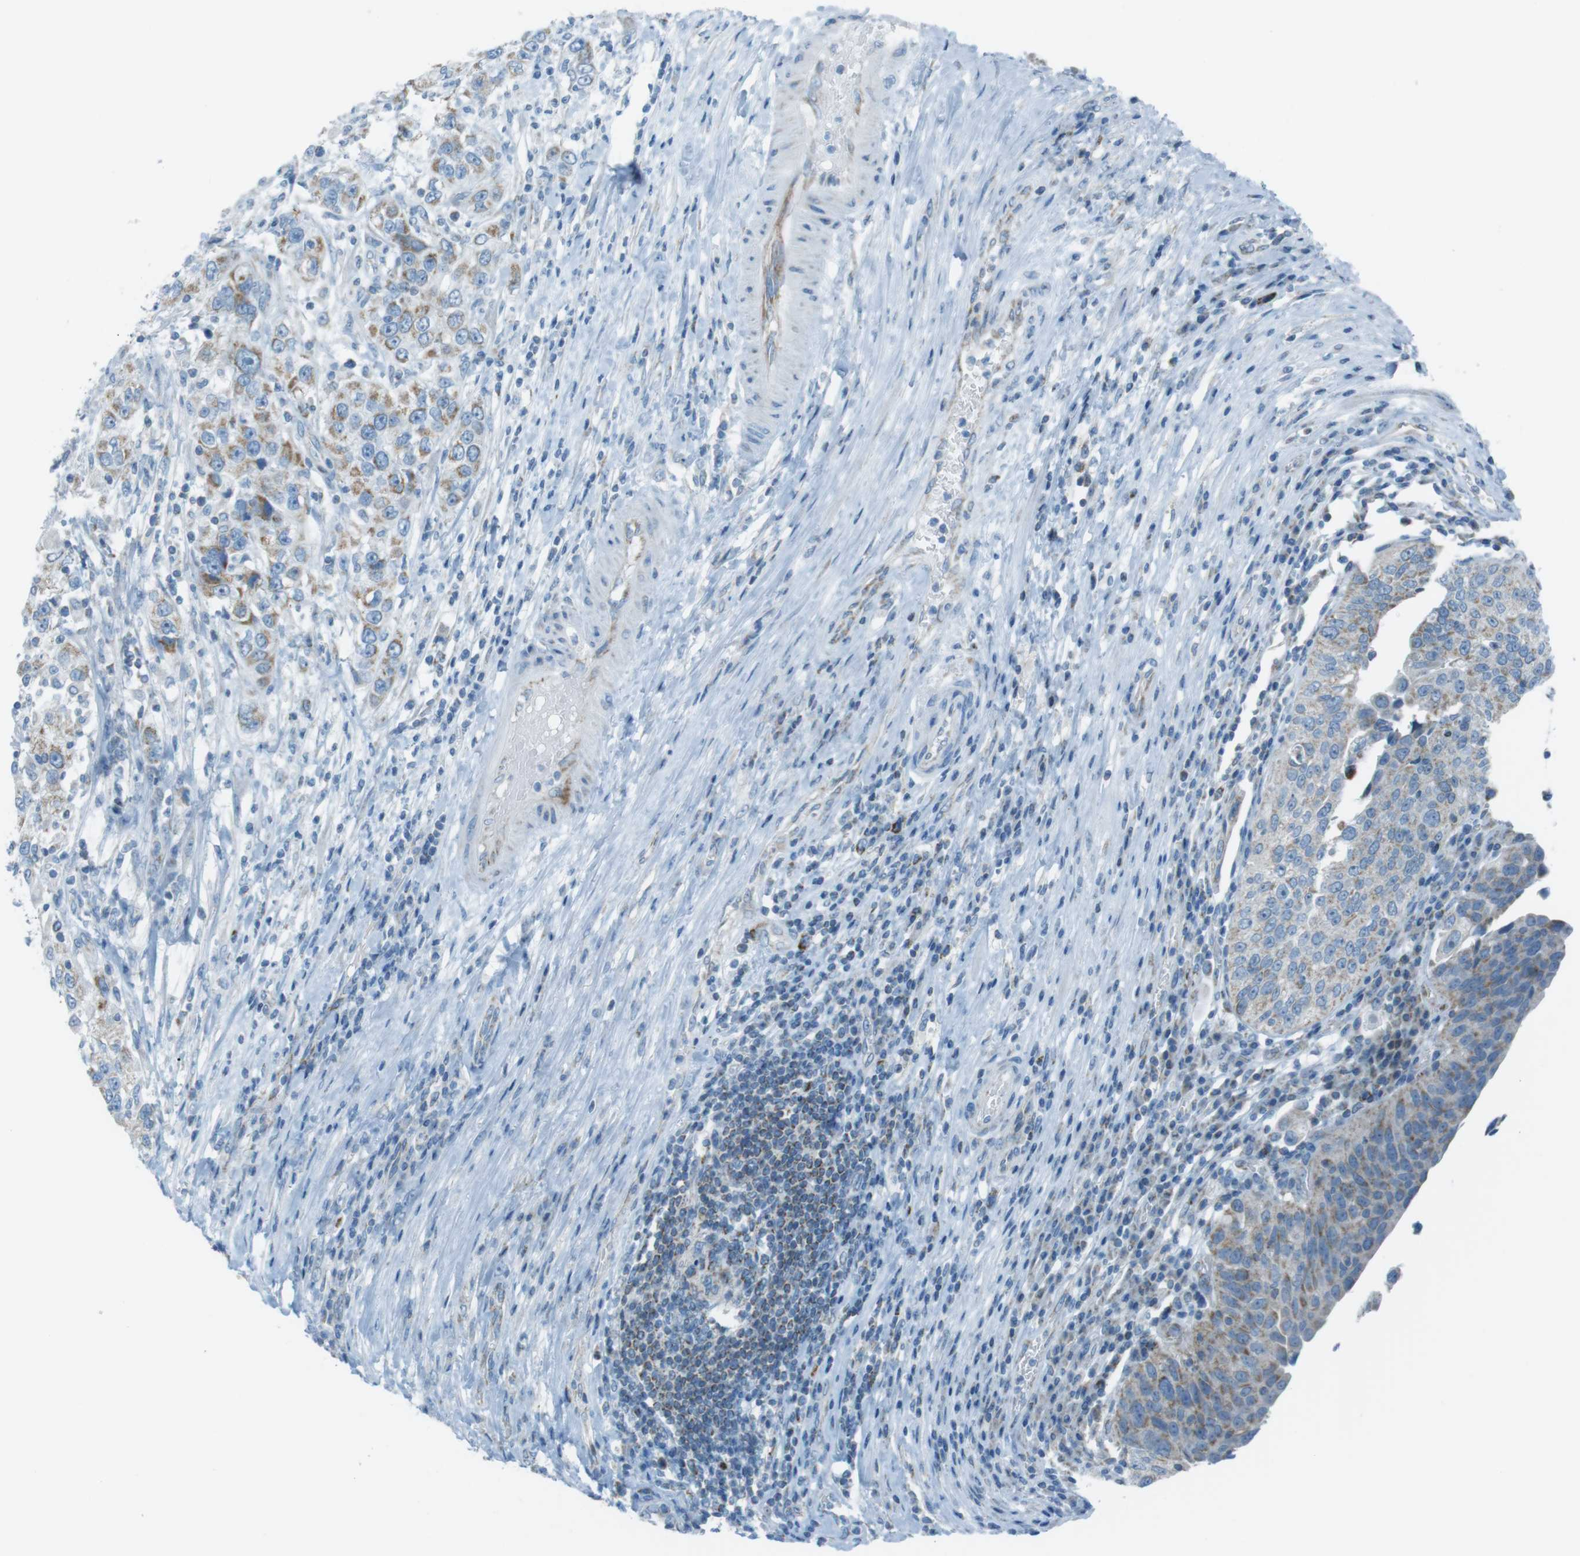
{"staining": {"intensity": "weak", "quantity": "<25%", "location": "cytoplasmic/membranous"}, "tissue": "urothelial cancer", "cell_type": "Tumor cells", "image_type": "cancer", "snomed": [{"axis": "morphology", "description": "Urothelial carcinoma, High grade"}, {"axis": "topography", "description": "Urinary bladder"}], "caption": "The histopathology image exhibits no staining of tumor cells in urothelial carcinoma (high-grade).", "gene": "DNAJA3", "patient": {"sex": "female", "age": 80}}